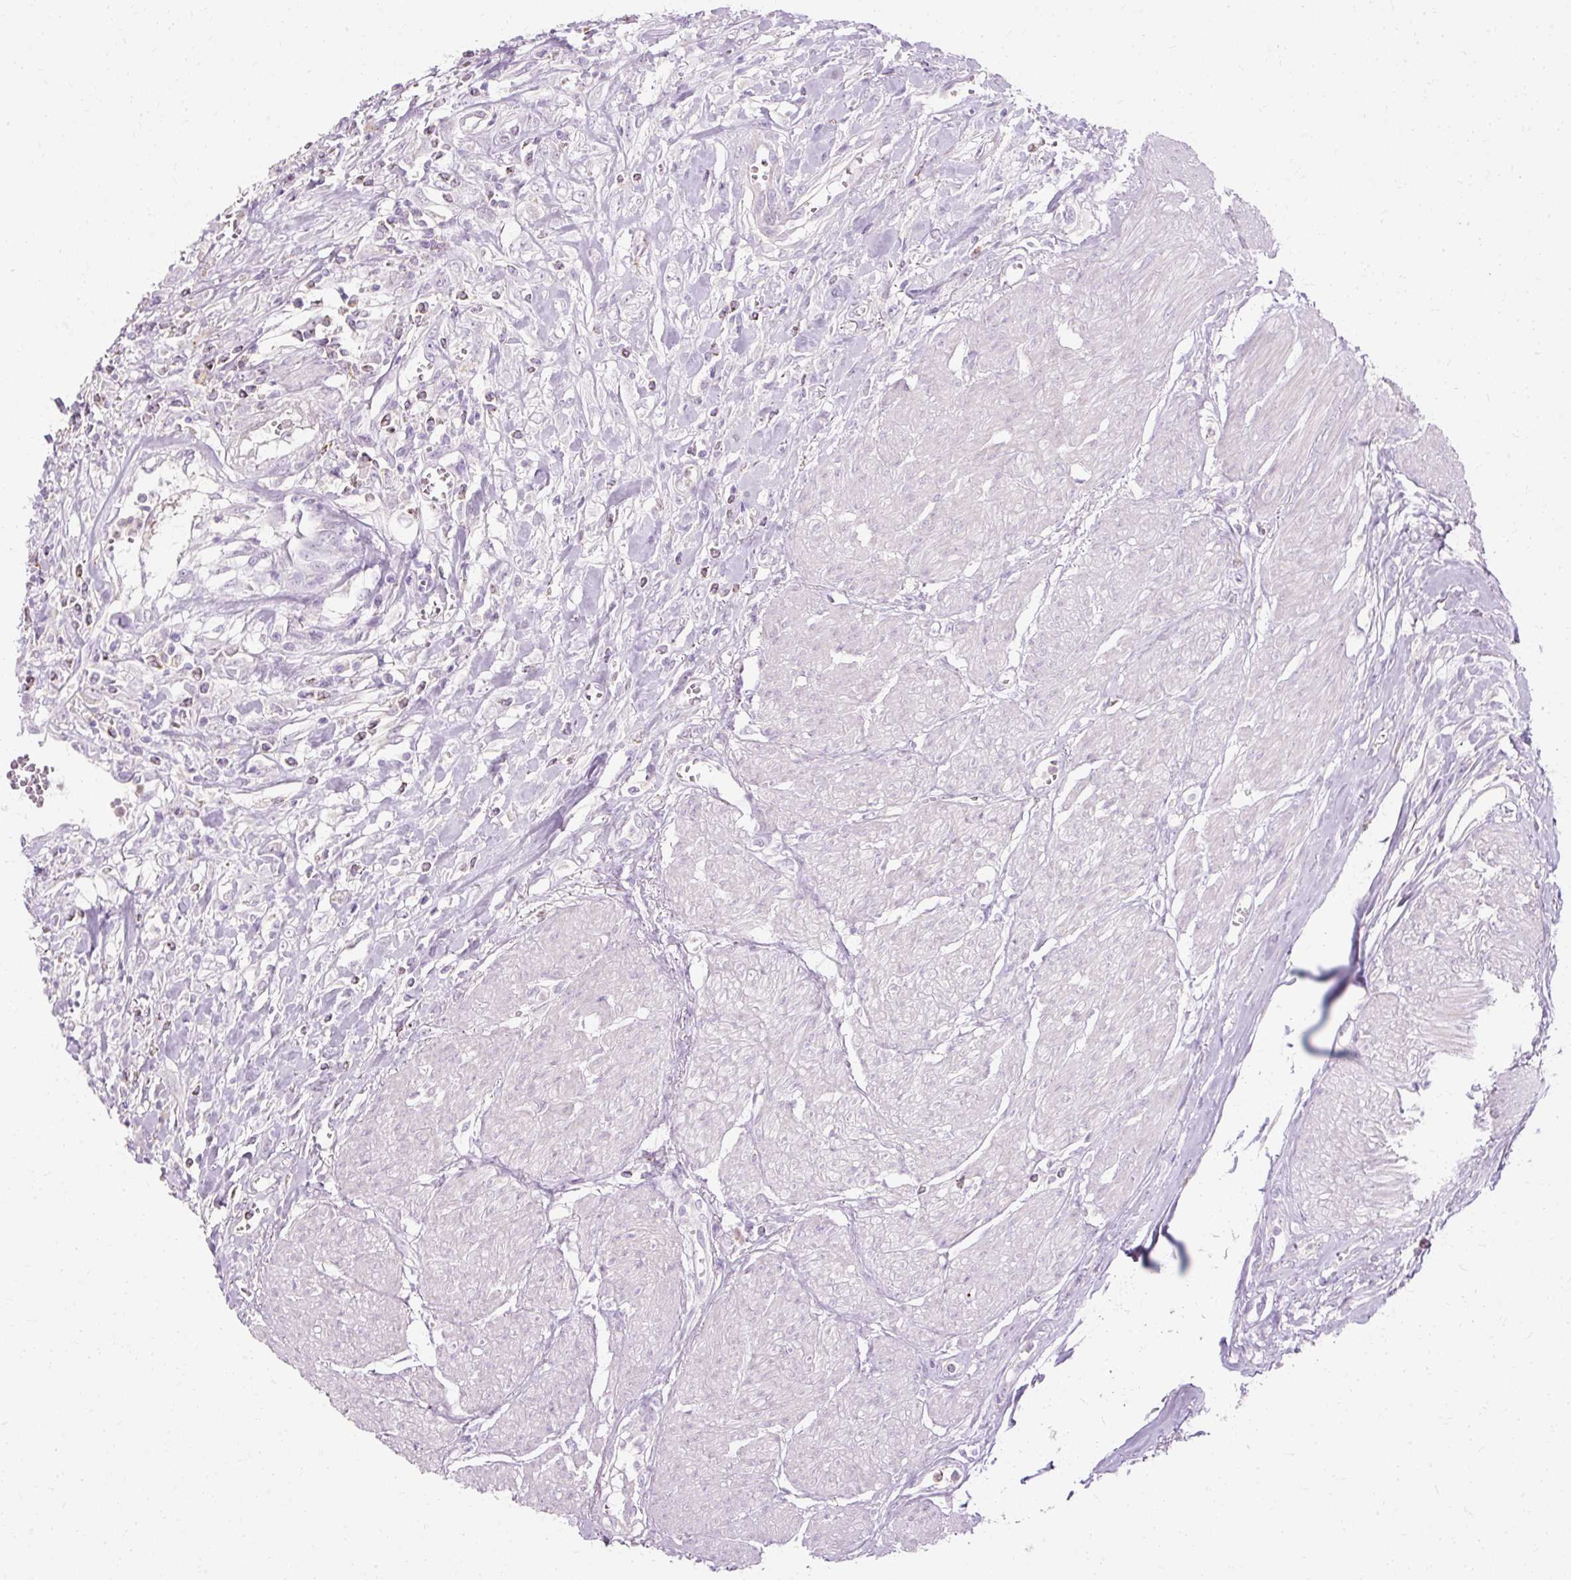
{"staining": {"intensity": "negative", "quantity": "none", "location": "none"}, "tissue": "urothelial cancer", "cell_type": "Tumor cells", "image_type": "cancer", "snomed": [{"axis": "morphology", "description": "Urothelial carcinoma, High grade"}, {"axis": "topography", "description": "Urinary bladder"}], "caption": "Immunohistochemical staining of urothelial carcinoma (high-grade) demonstrates no significant positivity in tumor cells.", "gene": "HSD11B1", "patient": {"sex": "male", "age": 57}}